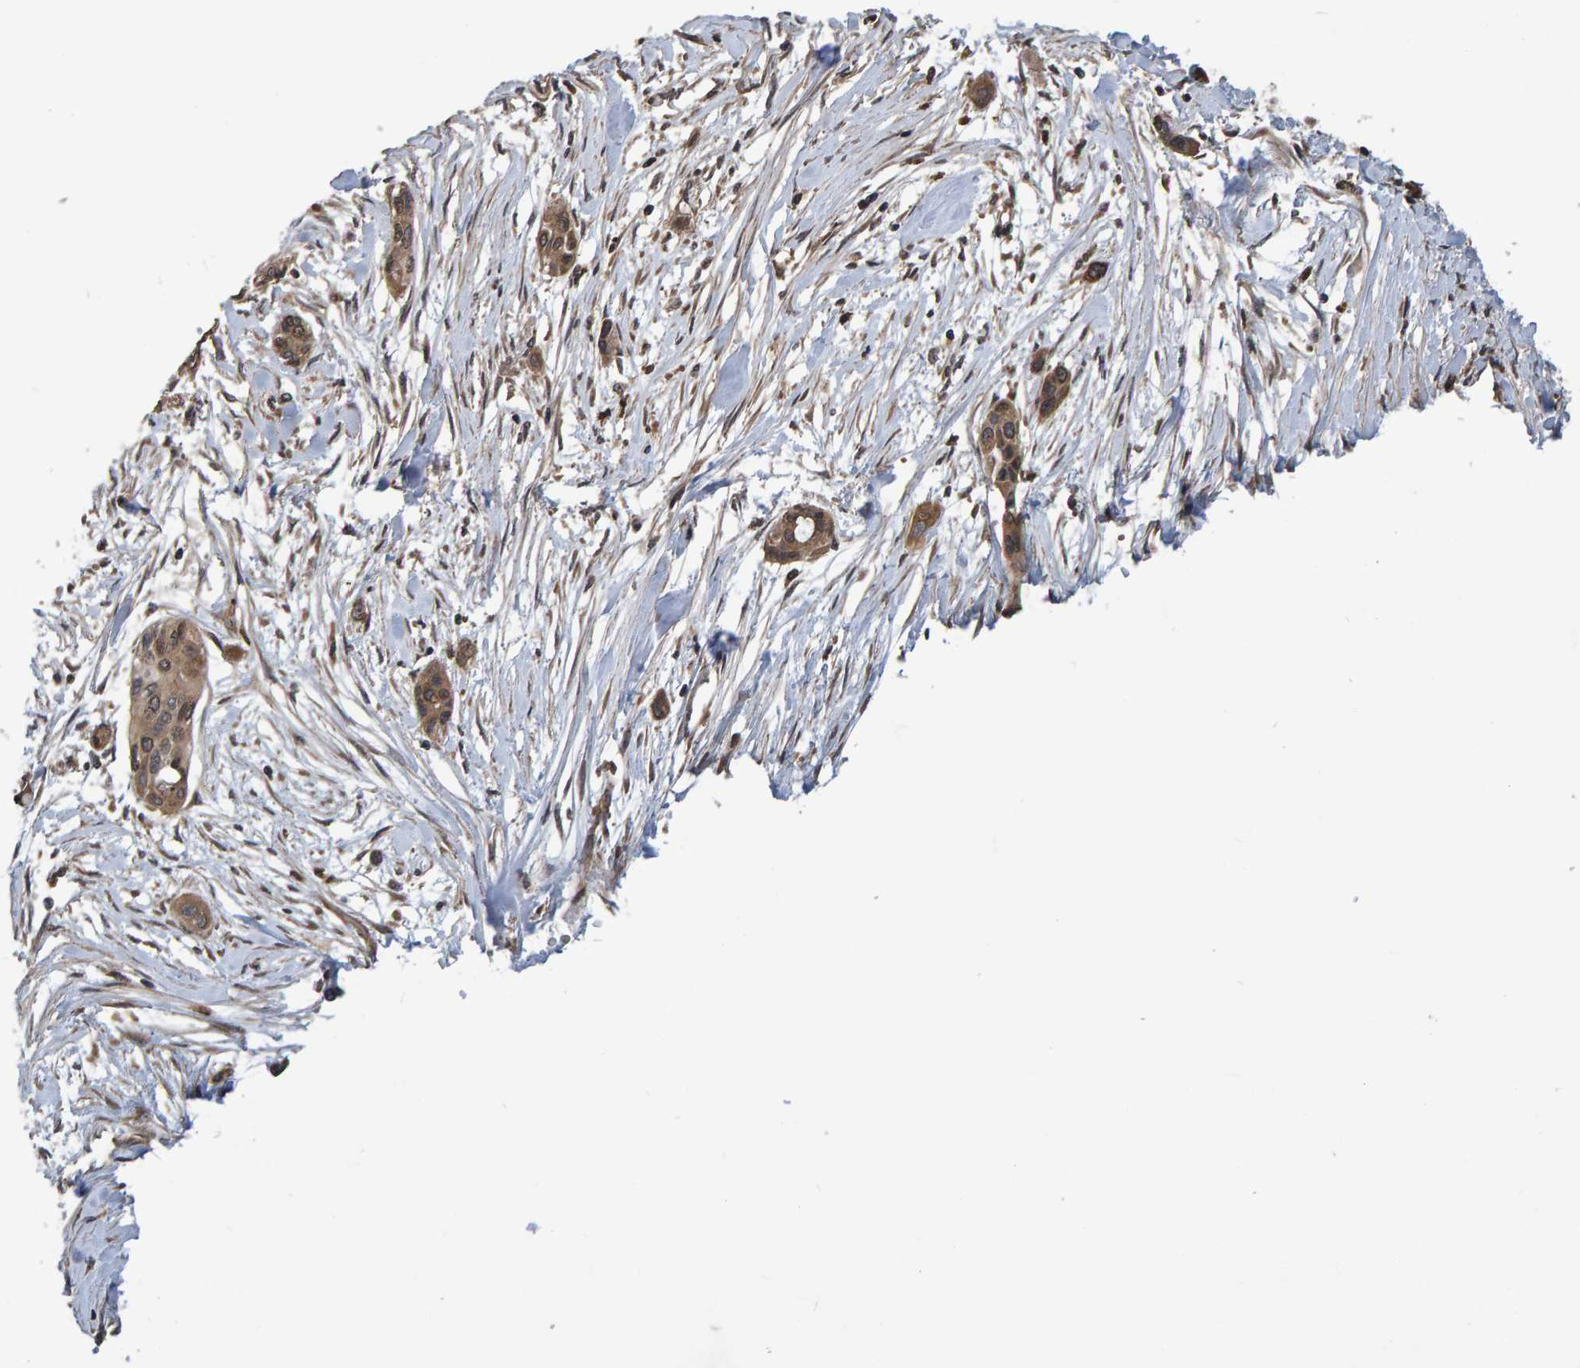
{"staining": {"intensity": "moderate", "quantity": ">75%", "location": "cytoplasmic/membranous"}, "tissue": "pancreatic cancer", "cell_type": "Tumor cells", "image_type": "cancer", "snomed": [{"axis": "morphology", "description": "Adenocarcinoma, NOS"}, {"axis": "topography", "description": "Pancreas"}], "caption": "Immunohistochemical staining of human pancreatic cancer exhibits medium levels of moderate cytoplasmic/membranous protein staining in about >75% of tumor cells.", "gene": "GAB2", "patient": {"sex": "female", "age": 60}}